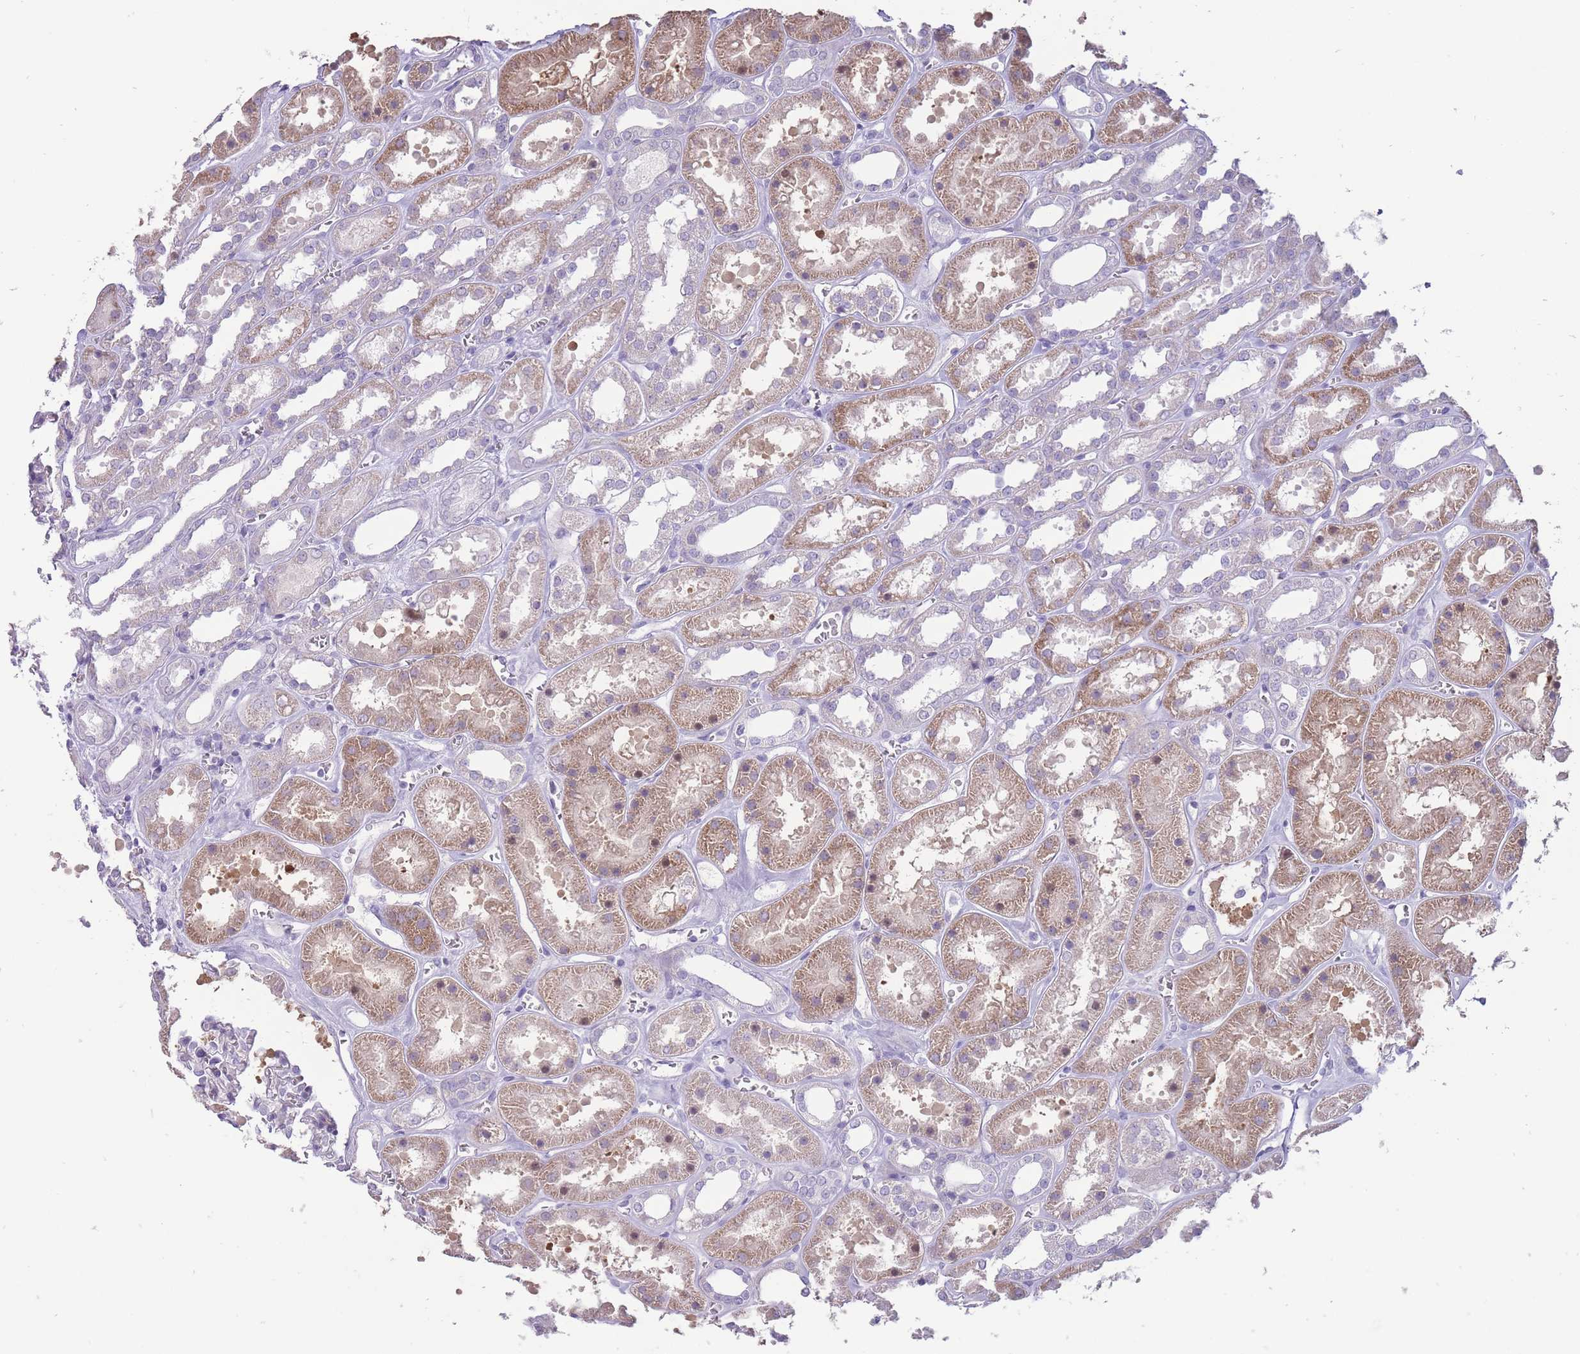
{"staining": {"intensity": "negative", "quantity": "none", "location": "none"}, "tissue": "kidney", "cell_type": "Cells in glomeruli", "image_type": "normal", "snomed": [{"axis": "morphology", "description": "Normal tissue, NOS"}, {"axis": "topography", "description": "Kidney"}], "caption": "Protein analysis of normal kidney reveals no significant positivity in cells in glomeruli. The staining was performed using DAB to visualize the protein expression in brown, while the nuclei were stained in blue with hematoxylin (Magnification: 20x).", "gene": "ERICH4", "patient": {"sex": "female", "age": 41}}